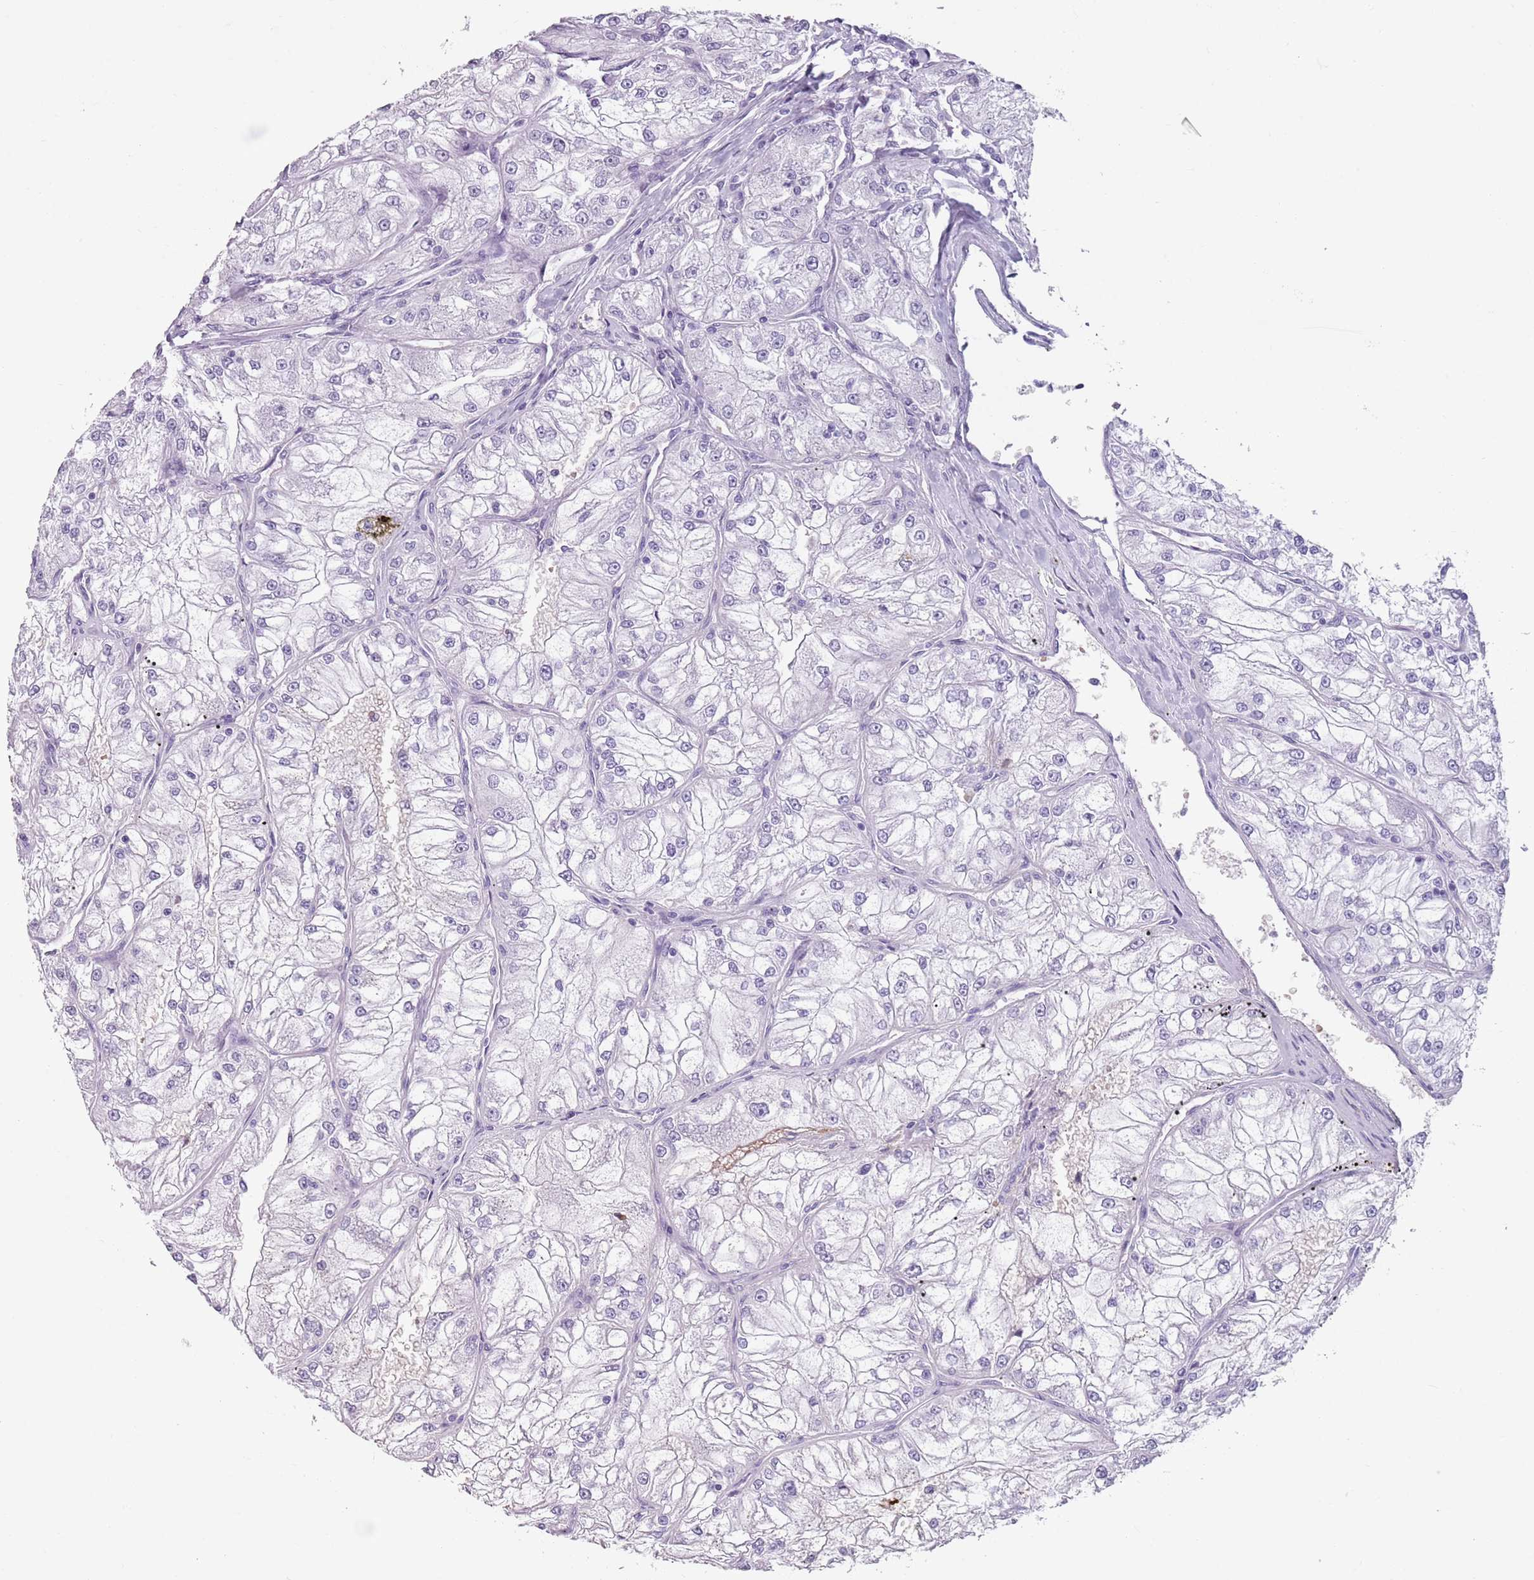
{"staining": {"intensity": "negative", "quantity": "none", "location": "none"}, "tissue": "renal cancer", "cell_type": "Tumor cells", "image_type": "cancer", "snomed": [{"axis": "morphology", "description": "Adenocarcinoma, NOS"}, {"axis": "topography", "description": "Kidney"}], "caption": "This is an immunohistochemistry histopathology image of human adenocarcinoma (renal). There is no expression in tumor cells.", "gene": "SPESP1", "patient": {"sex": "female", "age": 72}}